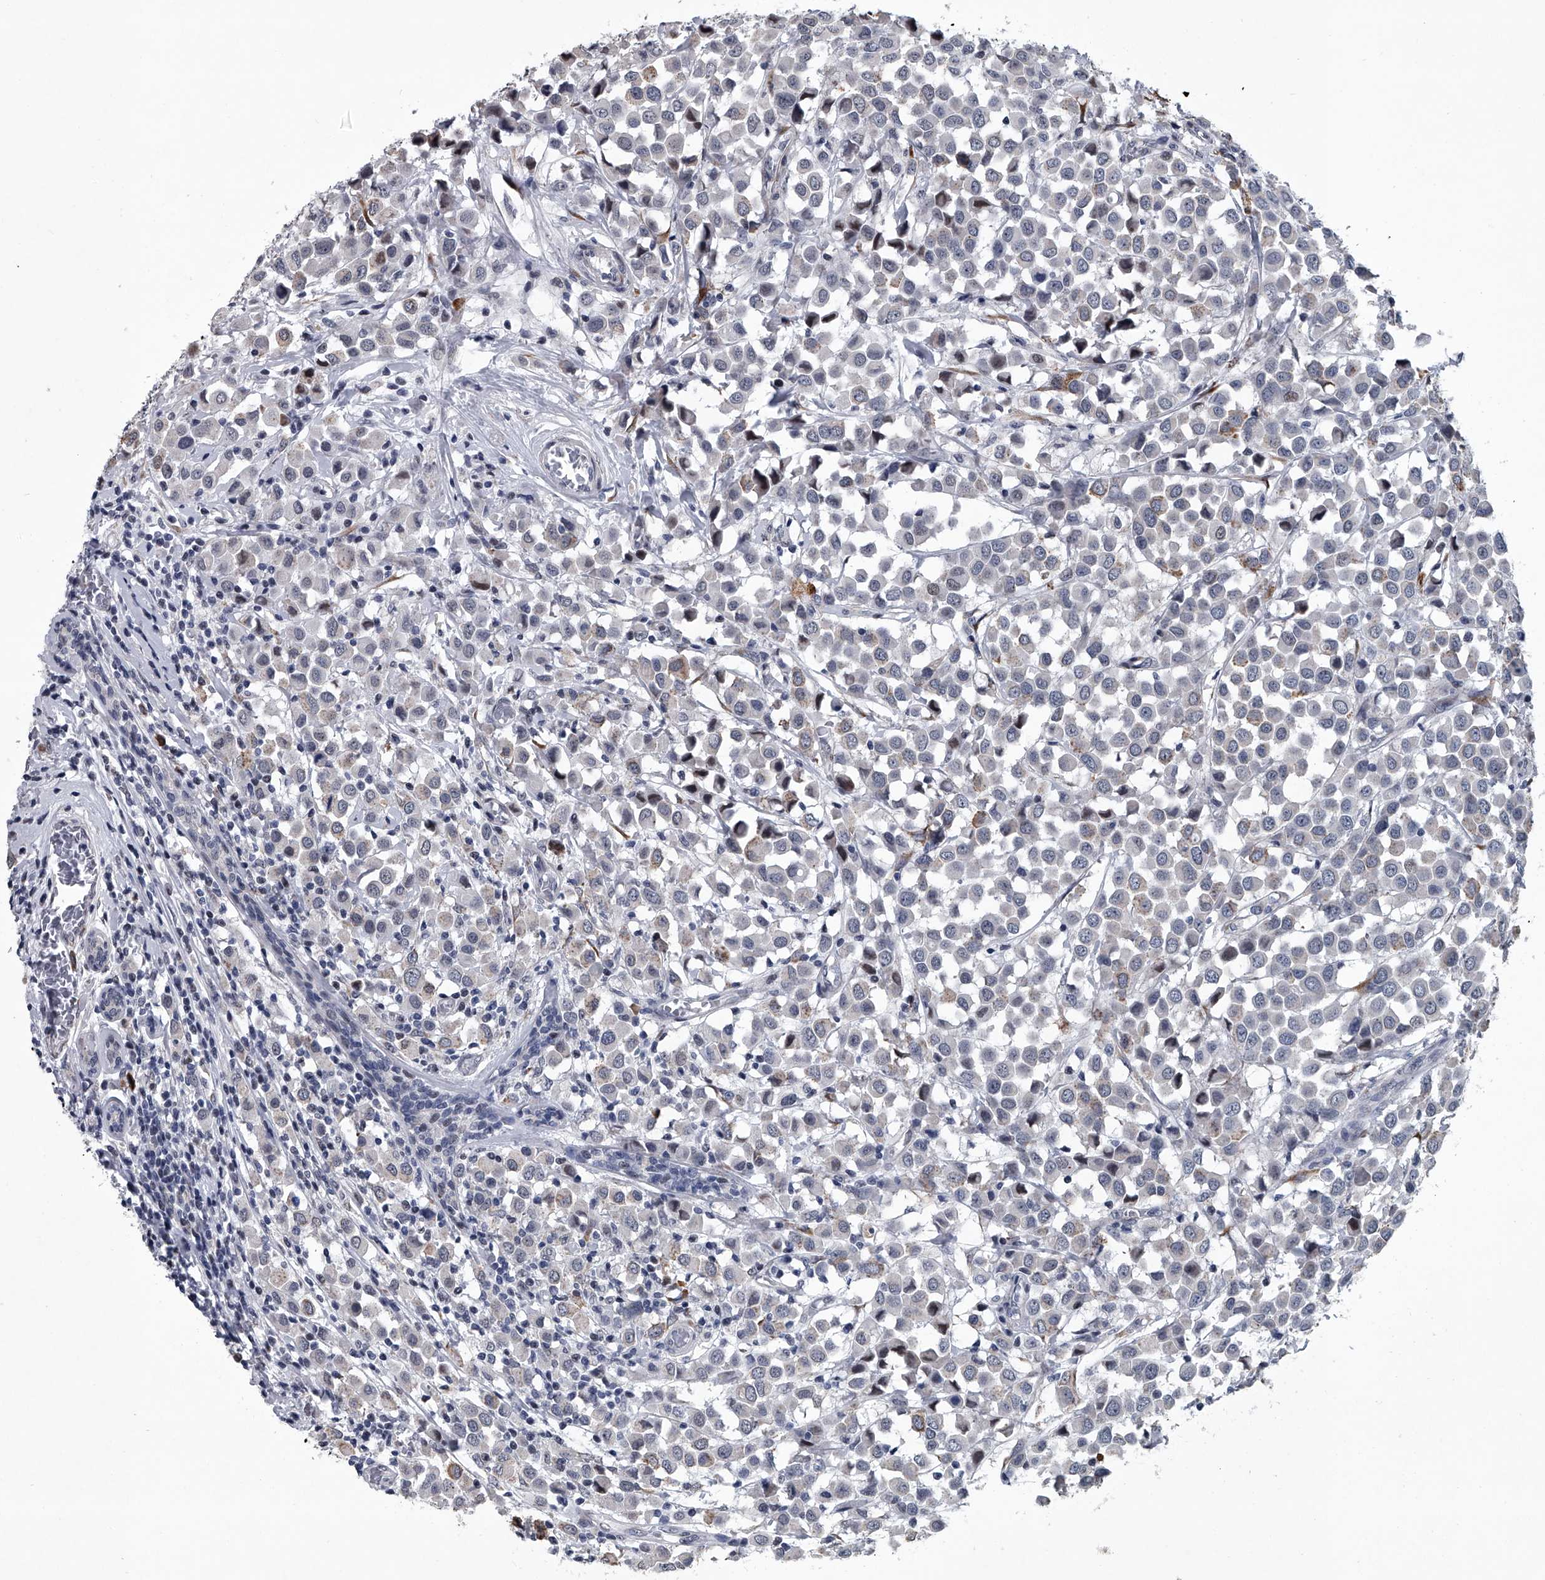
{"staining": {"intensity": "negative", "quantity": "none", "location": "none"}, "tissue": "breast cancer", "cell_type": "Tumor cells", "image_type": "cancer", "snomed": [{"axis": "morphology", "description": "Duct carcinoma"}, {"axis": "topography", "description": "Breast"}], "caption": "A high-resolution image shows IHC staining of breast intraductal carcinoma, which demonstrates no significant positivity in tumor cells.", "gene": "PPP2R5D", "patient": {"sex": "female", "age": 61}}